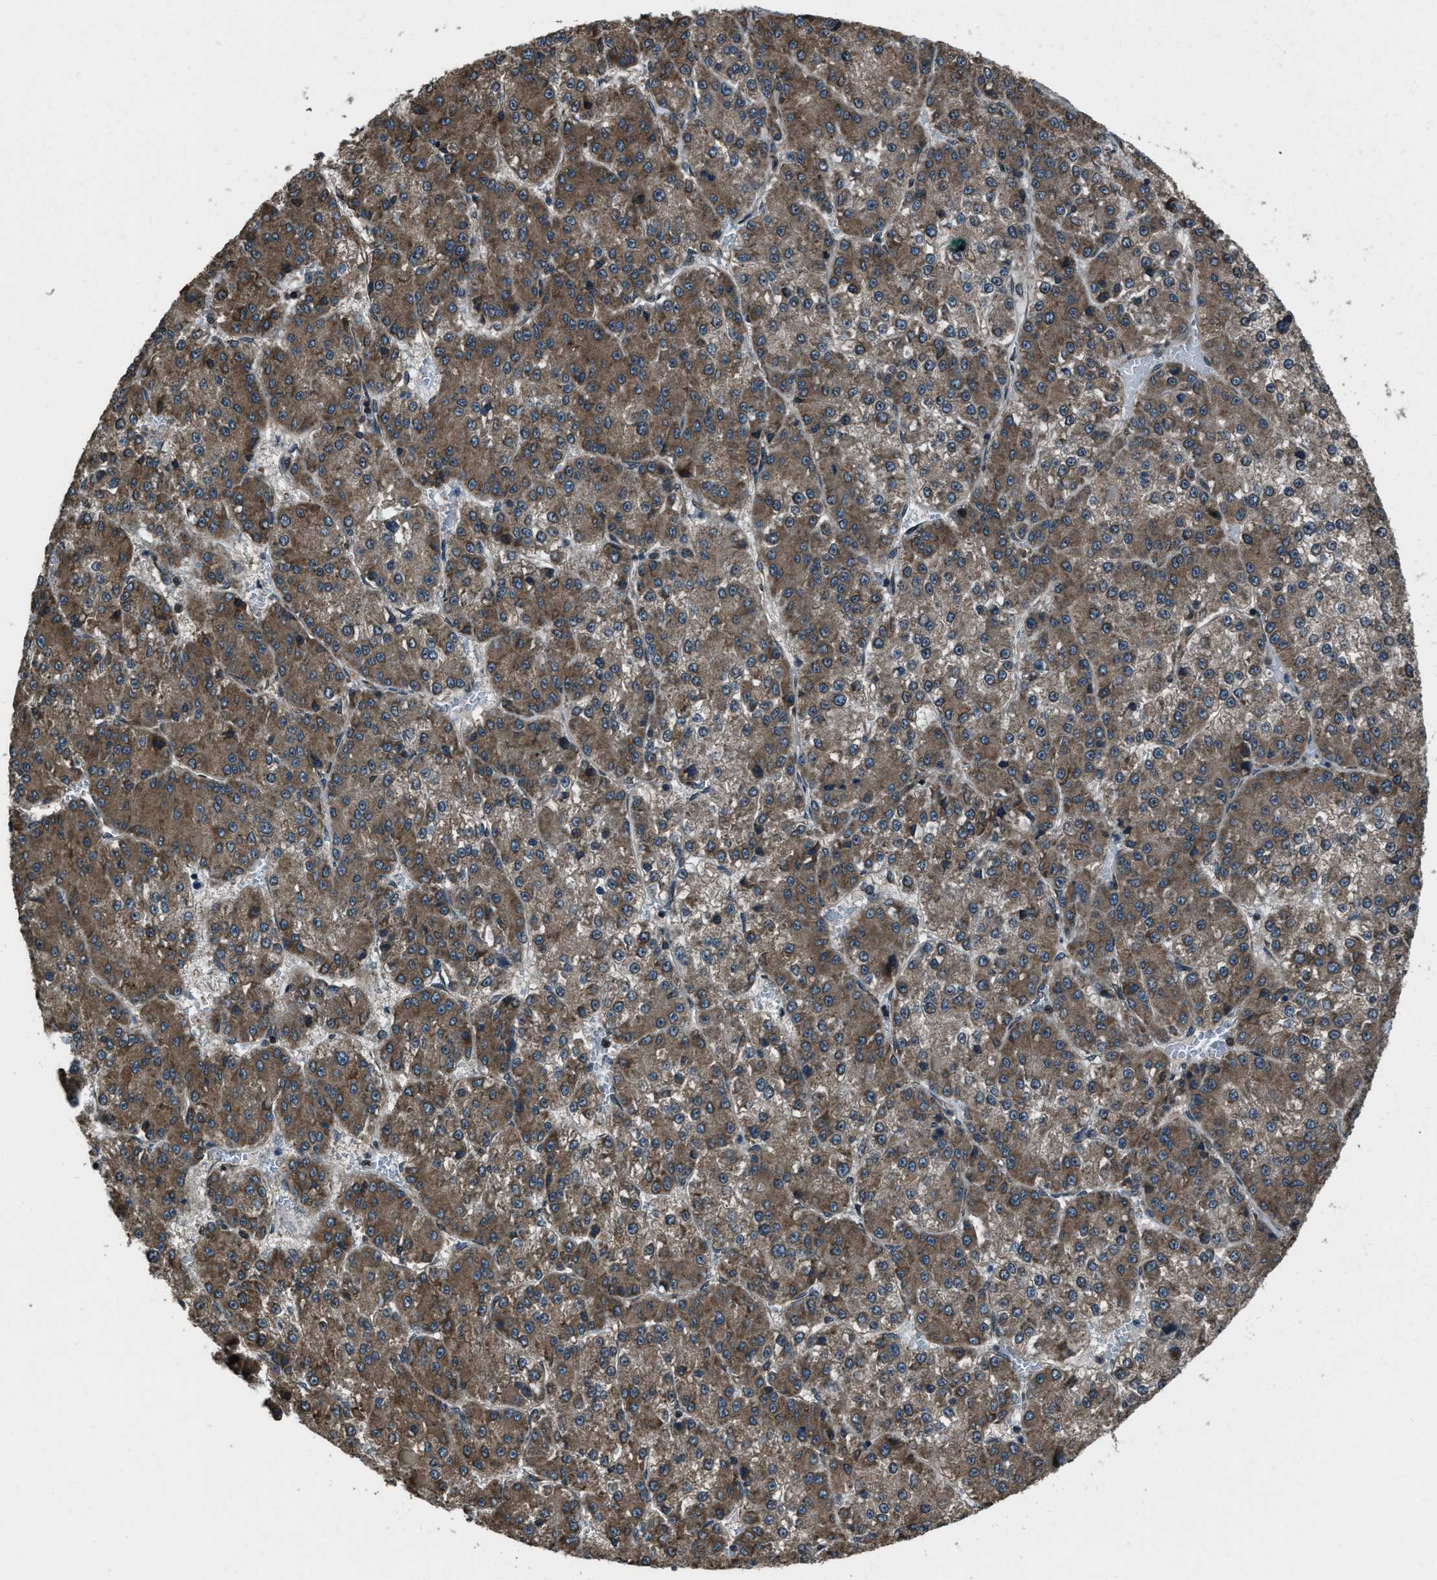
{"staining": {"intensity": "moderate", "quantity": ">75%", "location": "cytoplasmic/membranous"}, "tissue": "liver cancer", "cell_type": "Tumor cells", "image_type": "cancer", "snomed": [{"axis": "morphology", "description": "Carcinoma, Hepatocellular, NOS"}, {"axis": "topography", "description": "Liver"}], "caption": "Human liver cancer (hepatocellular carcinoma) stained with a brown dye displays moderate cytoplasmic/membranous positive expression in approximately >75% of tumor cells.", "gene": "TRIM4", "patient": {"sex": "female", "age": 73}}